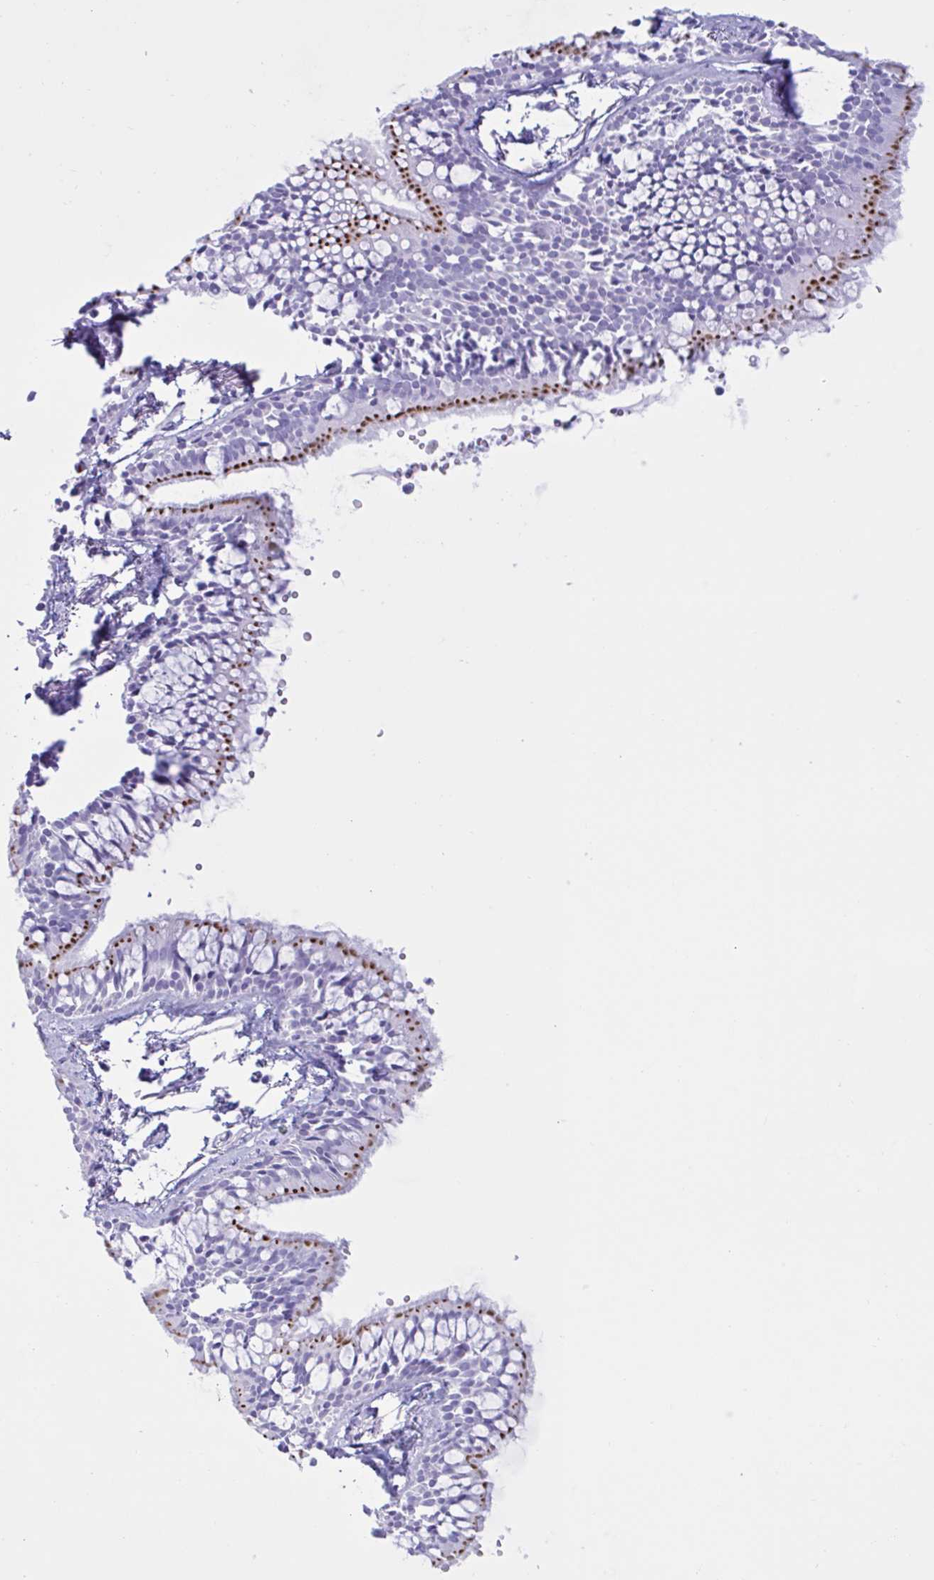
{"staining": {"intensity": "strong", "quantity": "25%-75%", "location": "cytoplasmic/membranous"}, "tissue": "bronchus", "cell_type": "Respiratory epithelial cells", "image_type": "normal", "snomed": [{"axis": "morphology", "description": "Normal tissue, NOS"}, {"axis": "topography", "description": "Cartilage tissue"}, {"axis": "topography", "description": "Bronchus"}, {"axis": "topography", "description": "Peripheral nerve tissue"}], "caption": "Protein expression analysis of normal bronchus reveals strong cytoplasmic/membranous expression in approximately 25%-75% of respiratory epithelial cells. The staining is performed using DAB brown chromogen to label protein expression. The nuclei are counter-stained blue using hematoxylin.", "gene": "MRGPRG", "patient": {"sex": "female", "age": 59}}